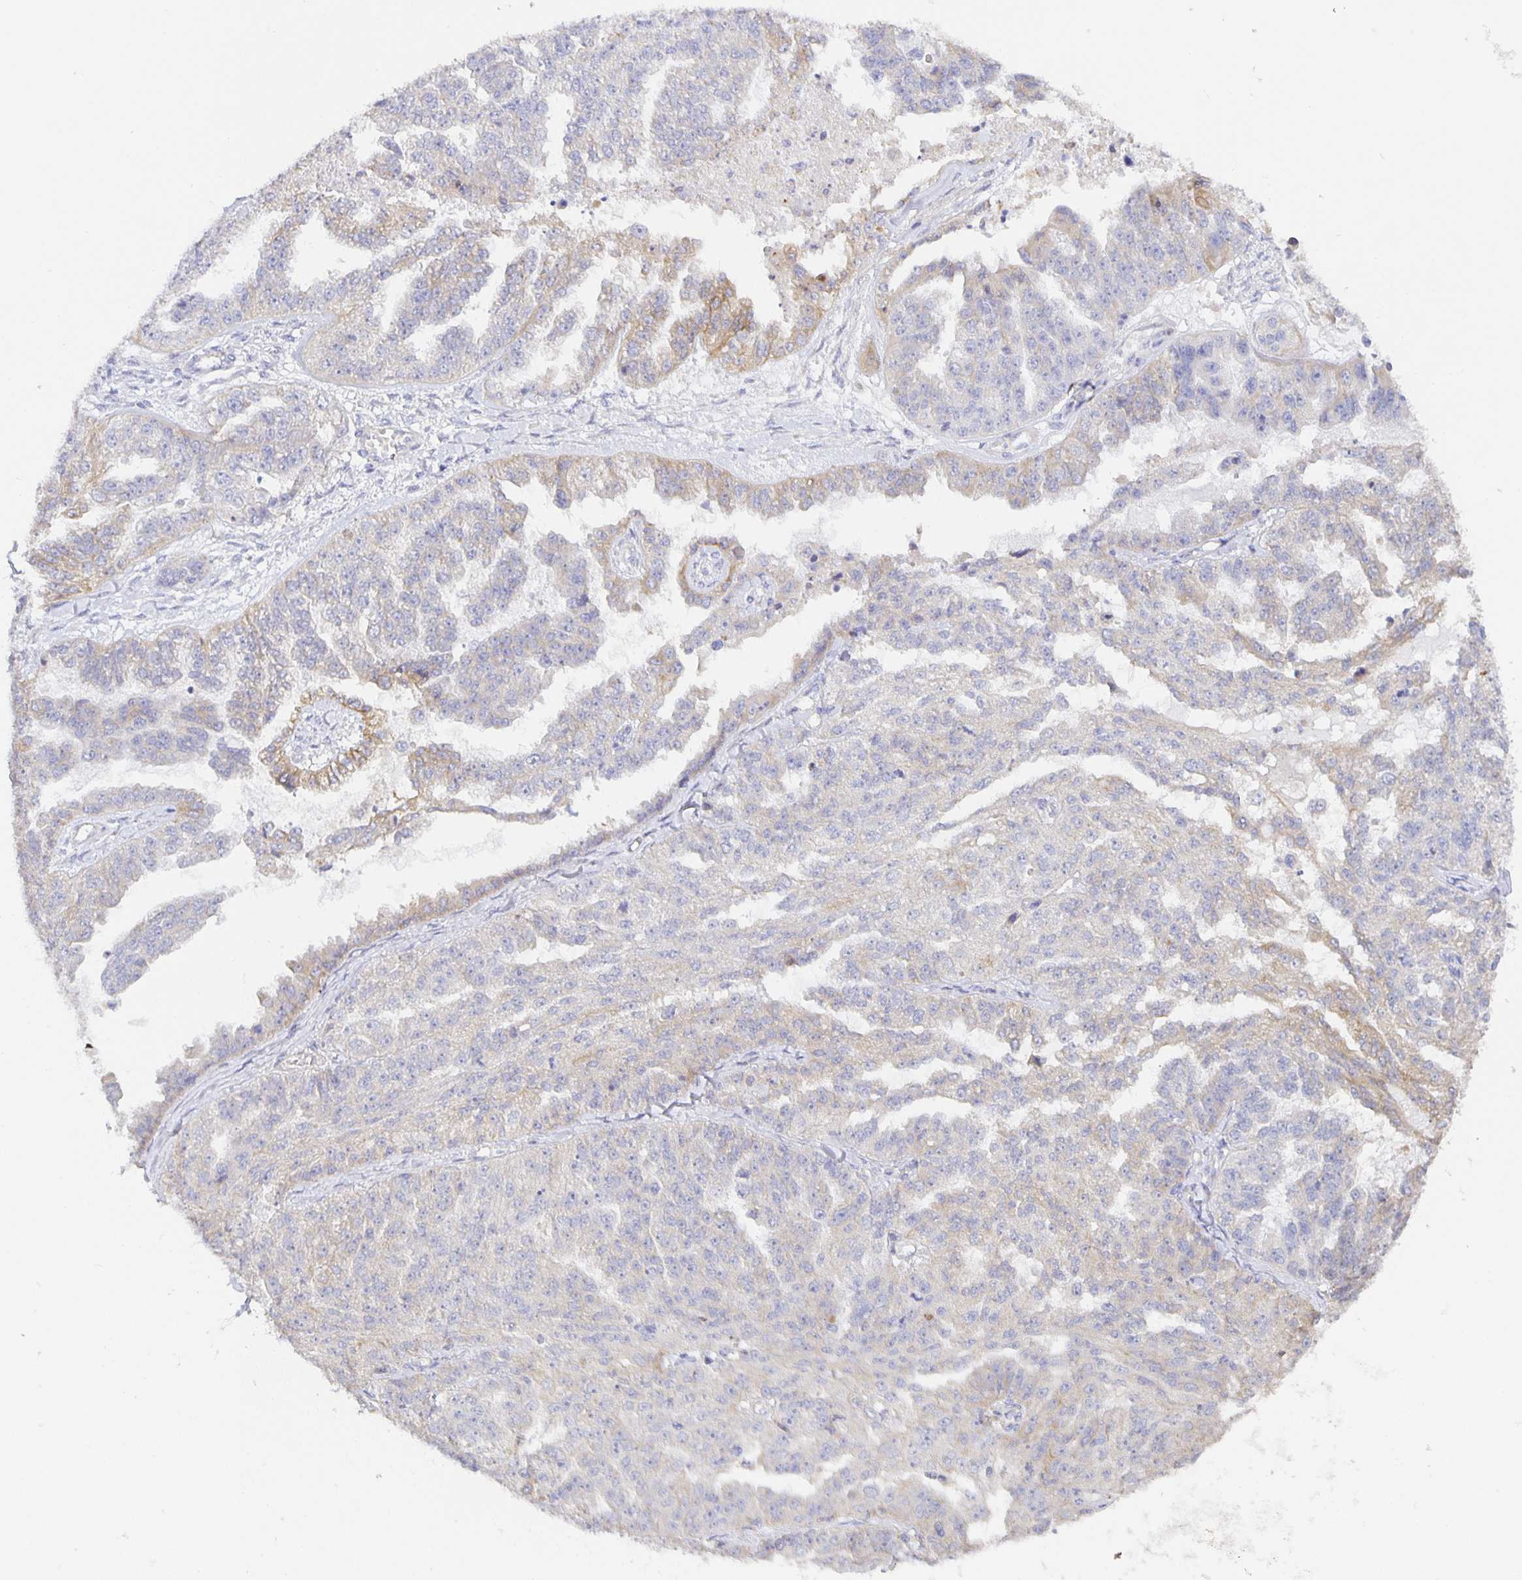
{"staining": {"intensity": "weak", "quantity": "<25%", "location": "cytoplasmic/membranous"}, "tissue": "ovarian cancer", "cell_type": "Tumor cells", "image_type": "cancer", "snomed": [{"axis": "morphology", "description": "Cystadenocarcinoma, serous, NOS"}, {"axis": "topography", "description": "Ovary"}], "caption": "The photomicrograph reveals no staining of tumor cells in serous cystadenocarcinoma (ovarian).", "gene": "FLRT3", "patient": {"sex": "female", "age": 58}}